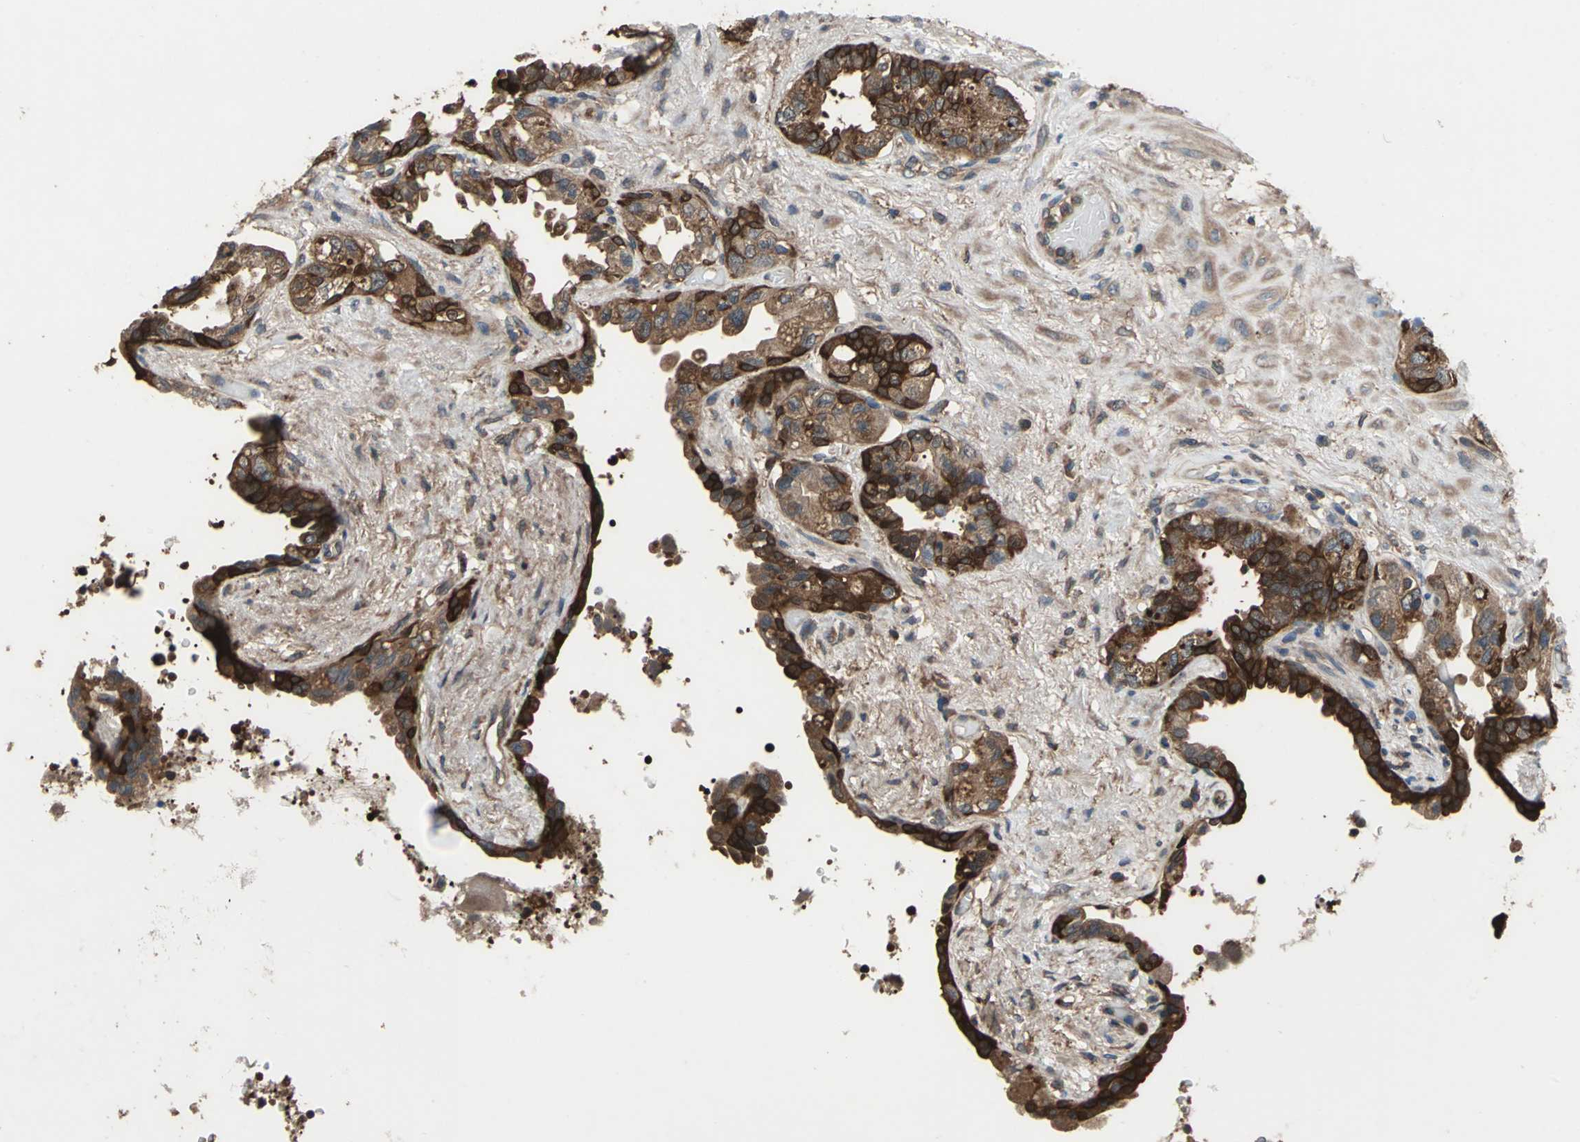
{"staining": {"intensity": "strong", "quantity": ">75%", "location": "cytoplasmic/membranous"}, "tissue": "seminal vesicle", "cell_type": "Glandular cells", "image_type": "normal", "snomed": [{"axis": "morphology", "description": "Normal tissue, NOS"}, {"axis": "topography", "description": "Seminal veicle"}], "caption": "Protein positivity by IHC exhibits strong cytoplasmic/membranous staining in about >75% of glandular cells in normal seminal vesicle. (Brightfield microscopy of DAB IHC at high magnification).", "gene": "CAPN1", "patient": {"sex": "male", "age": 61}}